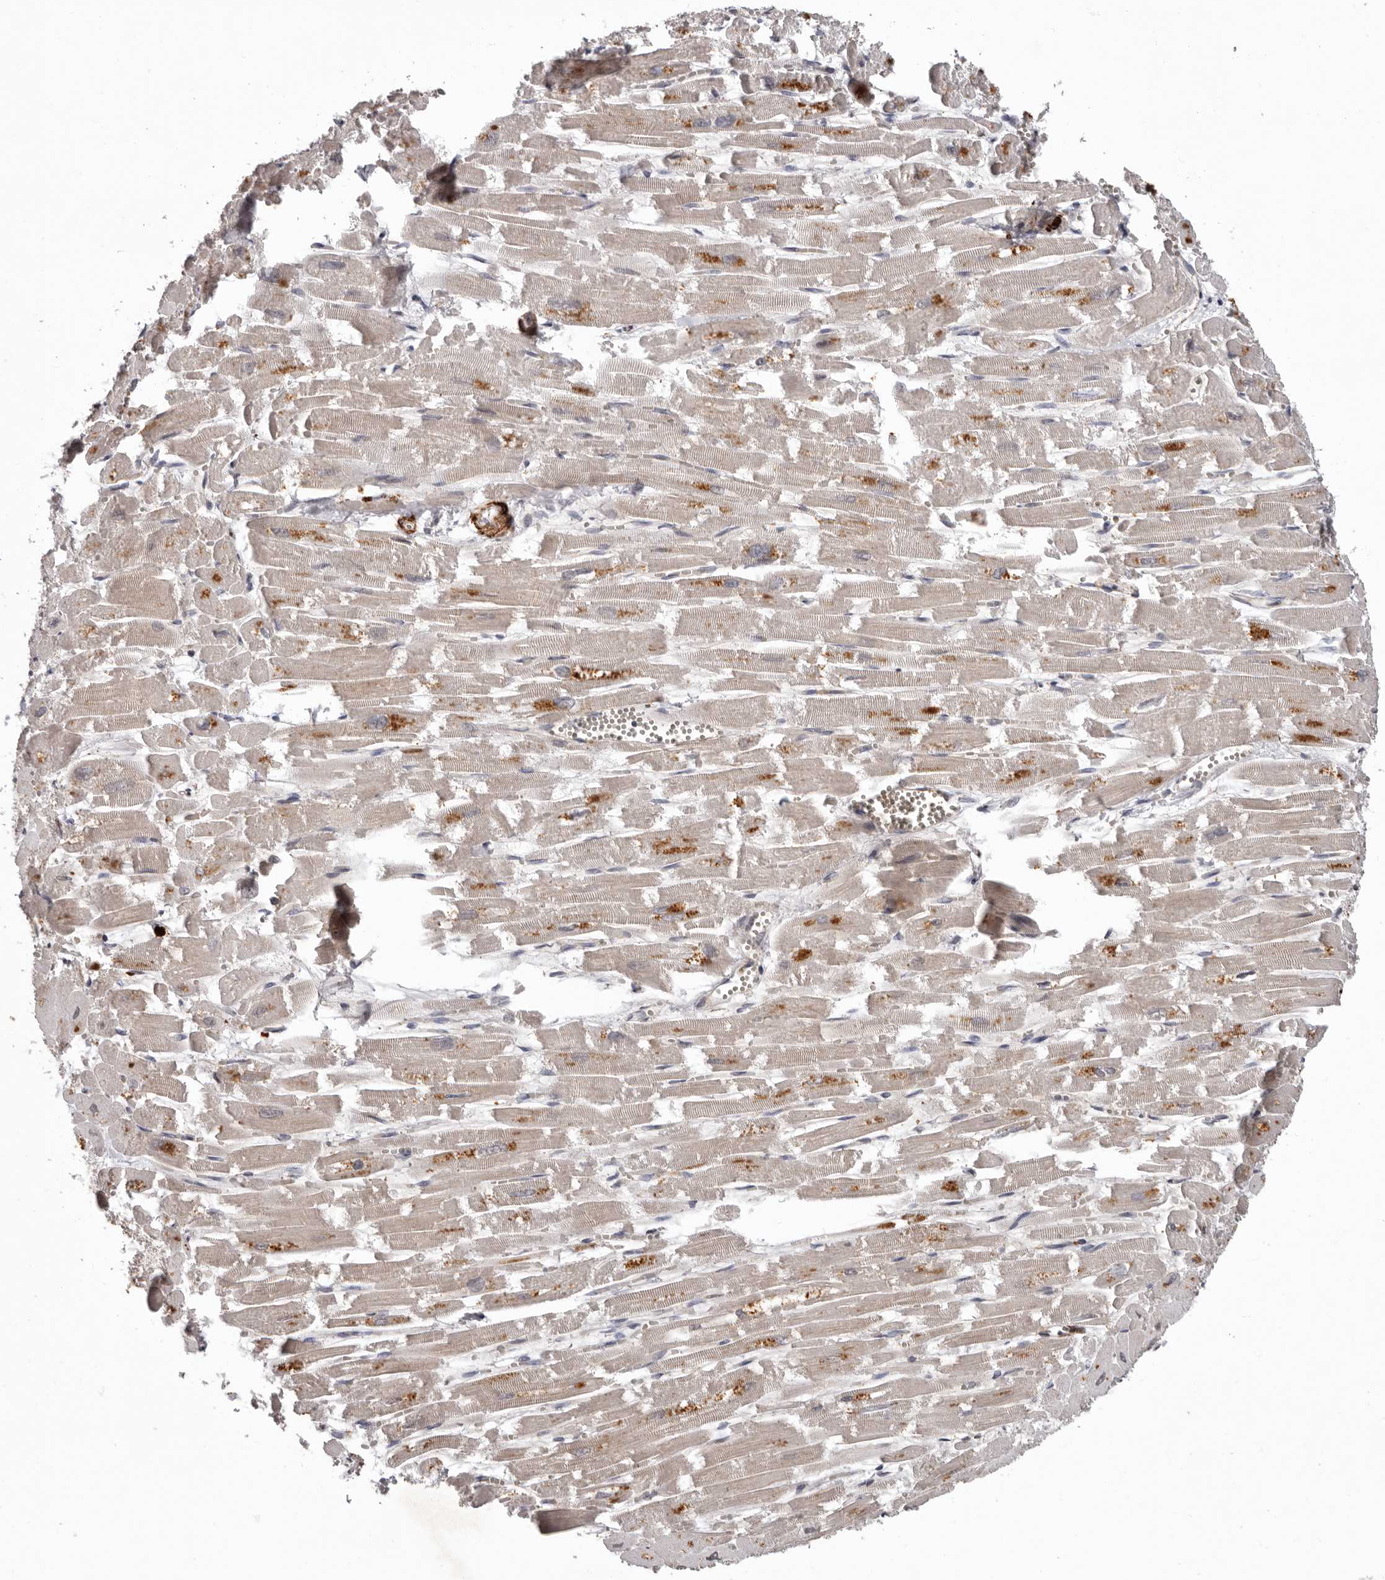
{"staining": {"intensity": "moderate", "quantity": "<25%", "location": "cytoplasmic/membranous"}, "tissue": "heart muscle", "cell_type": "Cardiomyocytes", "image_type": "normal", "snomed": [{"axis": "morphology", "description": "Normal tissue, NOS"}, {"axis": "topography", "description": "Heart"}], "caption": "Protein expression analysis of normal heart muscle demonstrates moderate cytoplasmic/membranous positivity in about <25% of cardiomyocytes. (brown staining indicates protein expression, while blue staining denotes nuclei).", "gene": "FGFR4", "patient": {"sex": "male", "age": 54}}